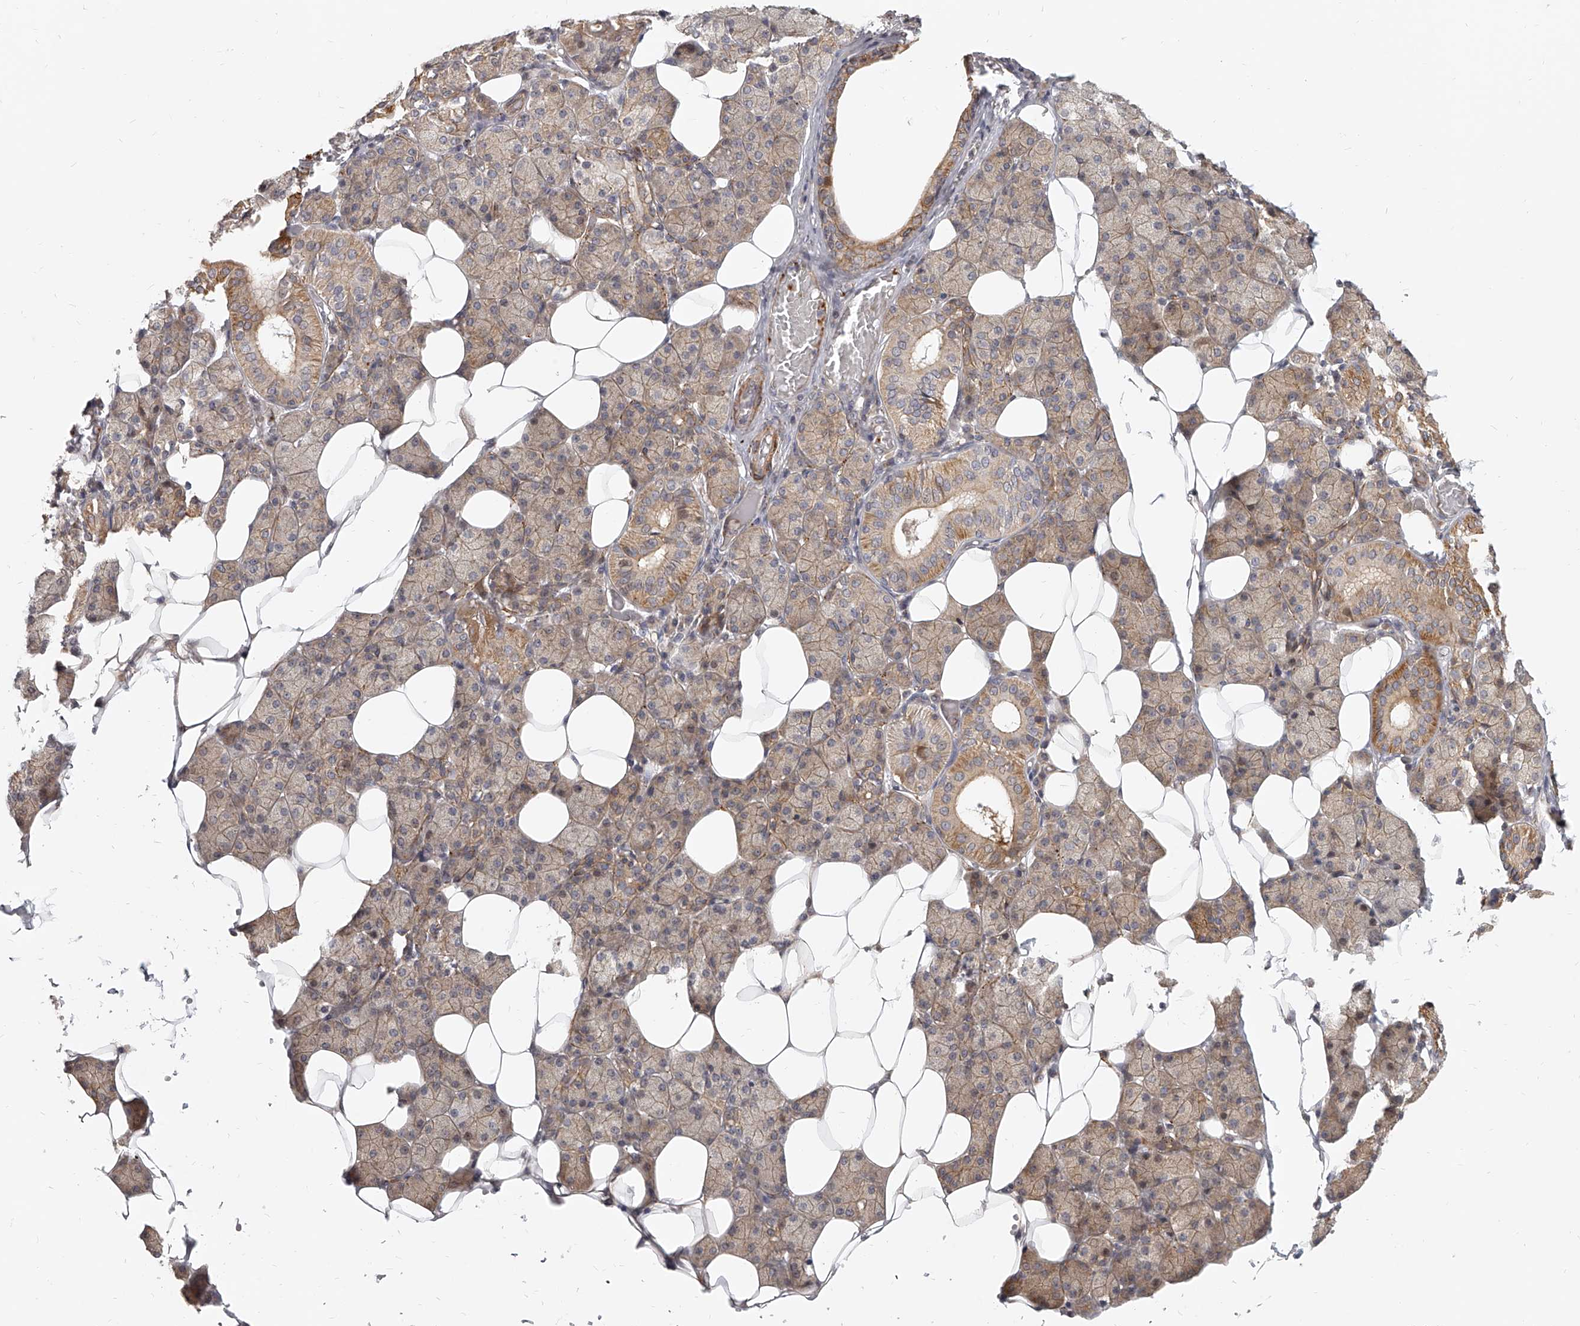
{"staining": {"intensity": "moderate", "quantity": ">75%", "location": "cytoplasmic/membranous"}, "tissue": "salivary gland", "cell_type": "Glandular cells", "image_type": "normal", "snomed": [{"axis": "morphology", "description": "Normal tissue, NOS"}, {"axis": "topography", "description": "Salivary gland"}], "caption": "Immunohistochemical staining of normal human salivary gland shows >75% levels of moderate cytoplasmic/membranous protein staining in about >75% of glandular cells.", "gene": "SLC37A1", "patient": {"sex": "female", "age": 33}}